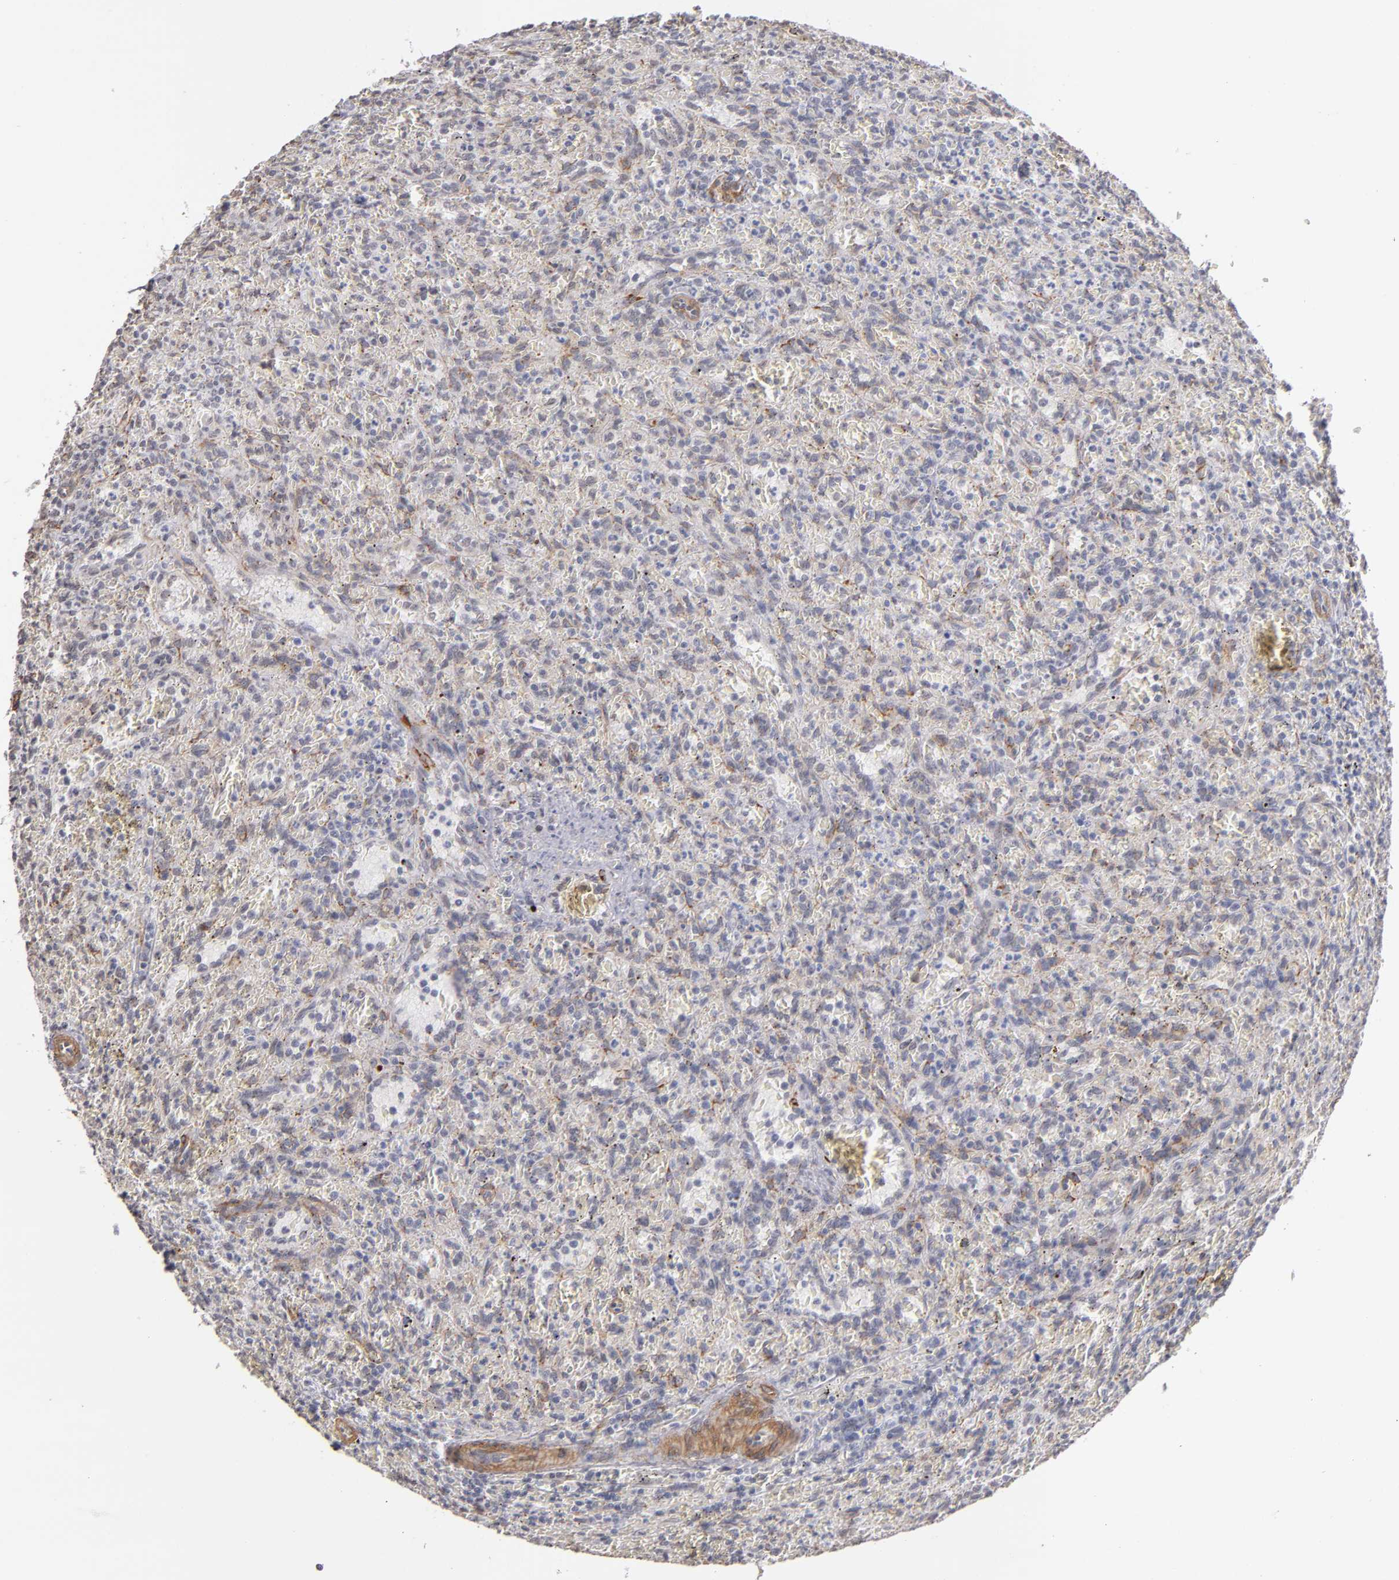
{"staining": {"intensity": "negative", "quantity": "none", "location": "none"}, "tissue": "lymphoma", "cell_type": "Tumor cells", "image_type": "cancer", "snomed": [{"axis": "morphology", "description": "Malignant lymphoma, non-Hodgkin's type, Low grade"}, {"axis": "topography", "description": "Spleen"}], "caption": "This micrograph is of lymphoma stained with immunohistochemistry (IHC) to label a protein in brown with the nuclei are counter-stained blue. There is no staining in tumor cells. (Brightfield microscopy of DAB immunohistochemistry at high magnification).", "gene": "LAMC1", "patient": {"sex": "female", "age": 64}}